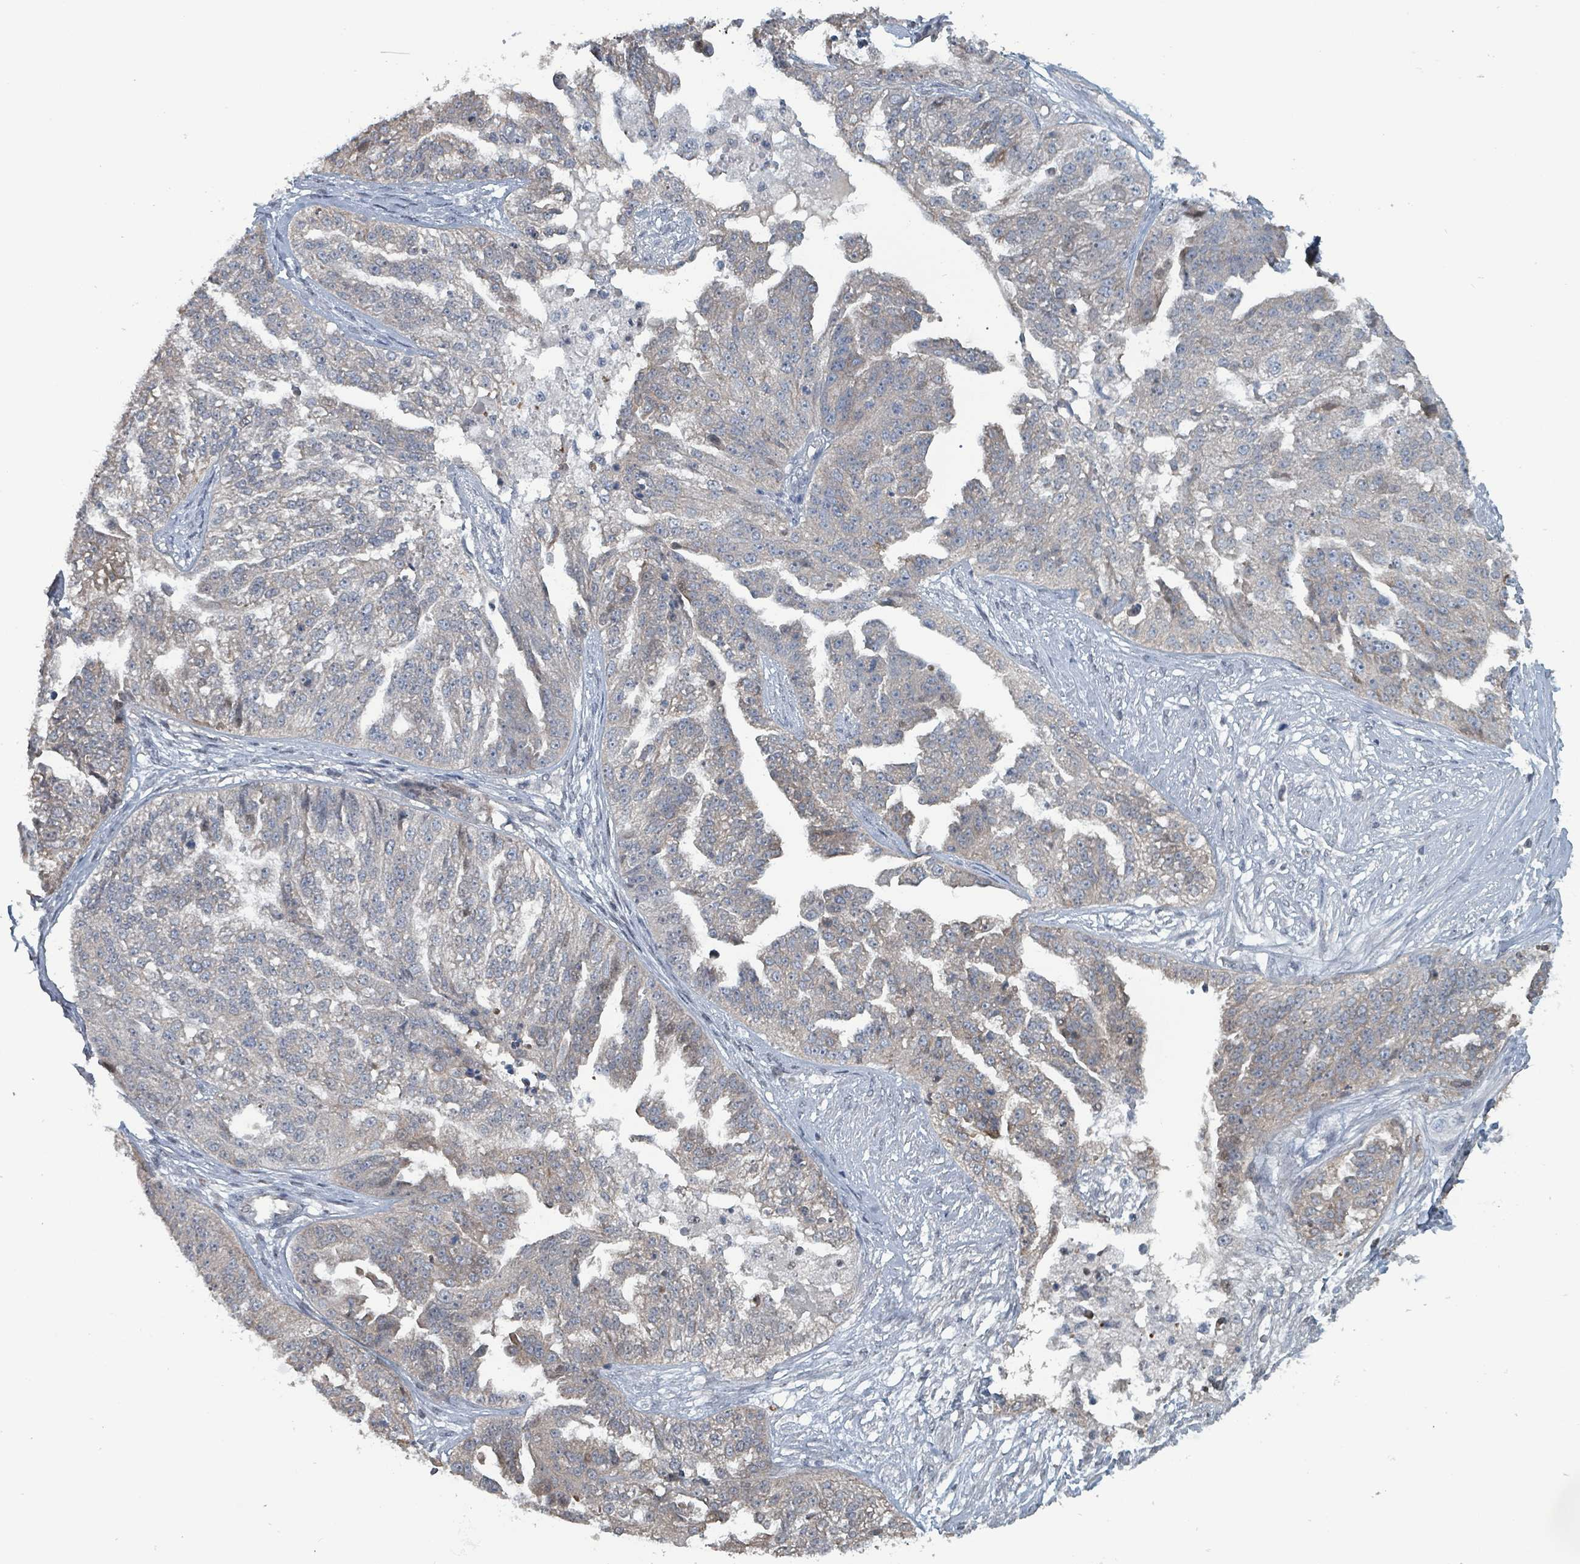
{"staining": {"intensity": "weak", "quantity": "25%-75%", "location": "cytoplasmic/membranous"}, "tissue": "ovarian cancer", "cell_type": "Tumor cells", "image_type": "cancer", "snomed": [{"axis": "morphology", "description": "Cystadenocarcinoma, serous, NOS"}, {"axis": "topography", "description": "Ovary"}], "caption": "Immunohistochemistry (IHC) (DAB (3,3'-diaminobenzidine)) staining of serous cystadenocarcinoma (ovarian) demonstrates weak cytoplasmic/membranous protein positivity in approximately 25%-75% of tumor cells. The staining is performed using DAB (3,3'-diaminobenzidine) brown chromogen to label protein expression. The nuclei are counter-stained blue using hematoxylin.", "gene": "BIVM", "patient": {"sex": "female", "age": 58}}